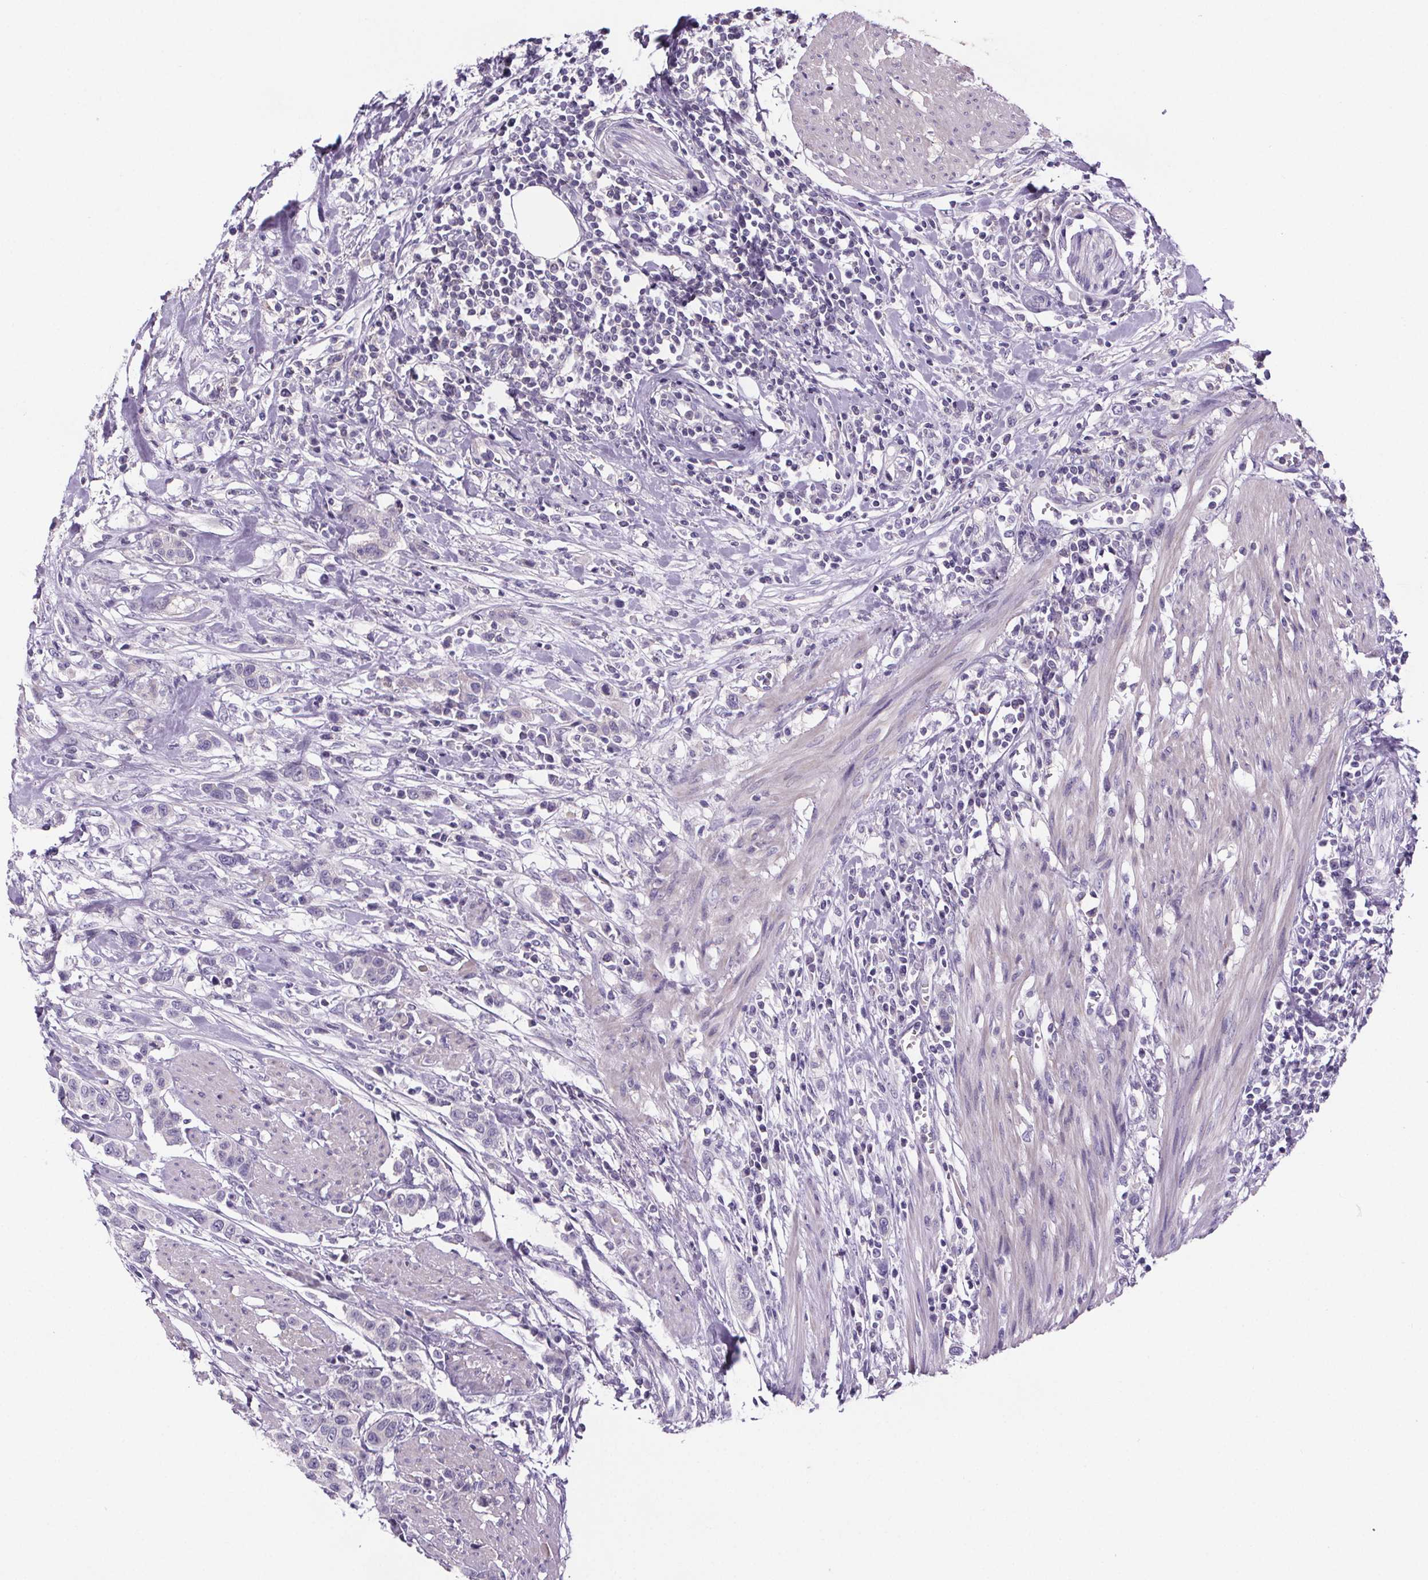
{"staining": {"intensity": "negative", "quantity": "none", "location": "none"}, "tissue": "urothelial cancer", "cell_type": "Tumor cells", "image_type": "cancer", "snomed": [{"axis": "morphology", "description": "Urothelial carcinoma, High grade"}, {"axis": "topography", "description": "Urinary bladder"}], "caption": "This histopathology image is of high-grade urothelial carcinoma stained with immunohistochemistry (IHC) to label a protein in brown with the nuclei are counter-stained blue. There is no expression in tumor cells.", "gene": "CUBN", "patient": {"sex": "female", "age": 58}}